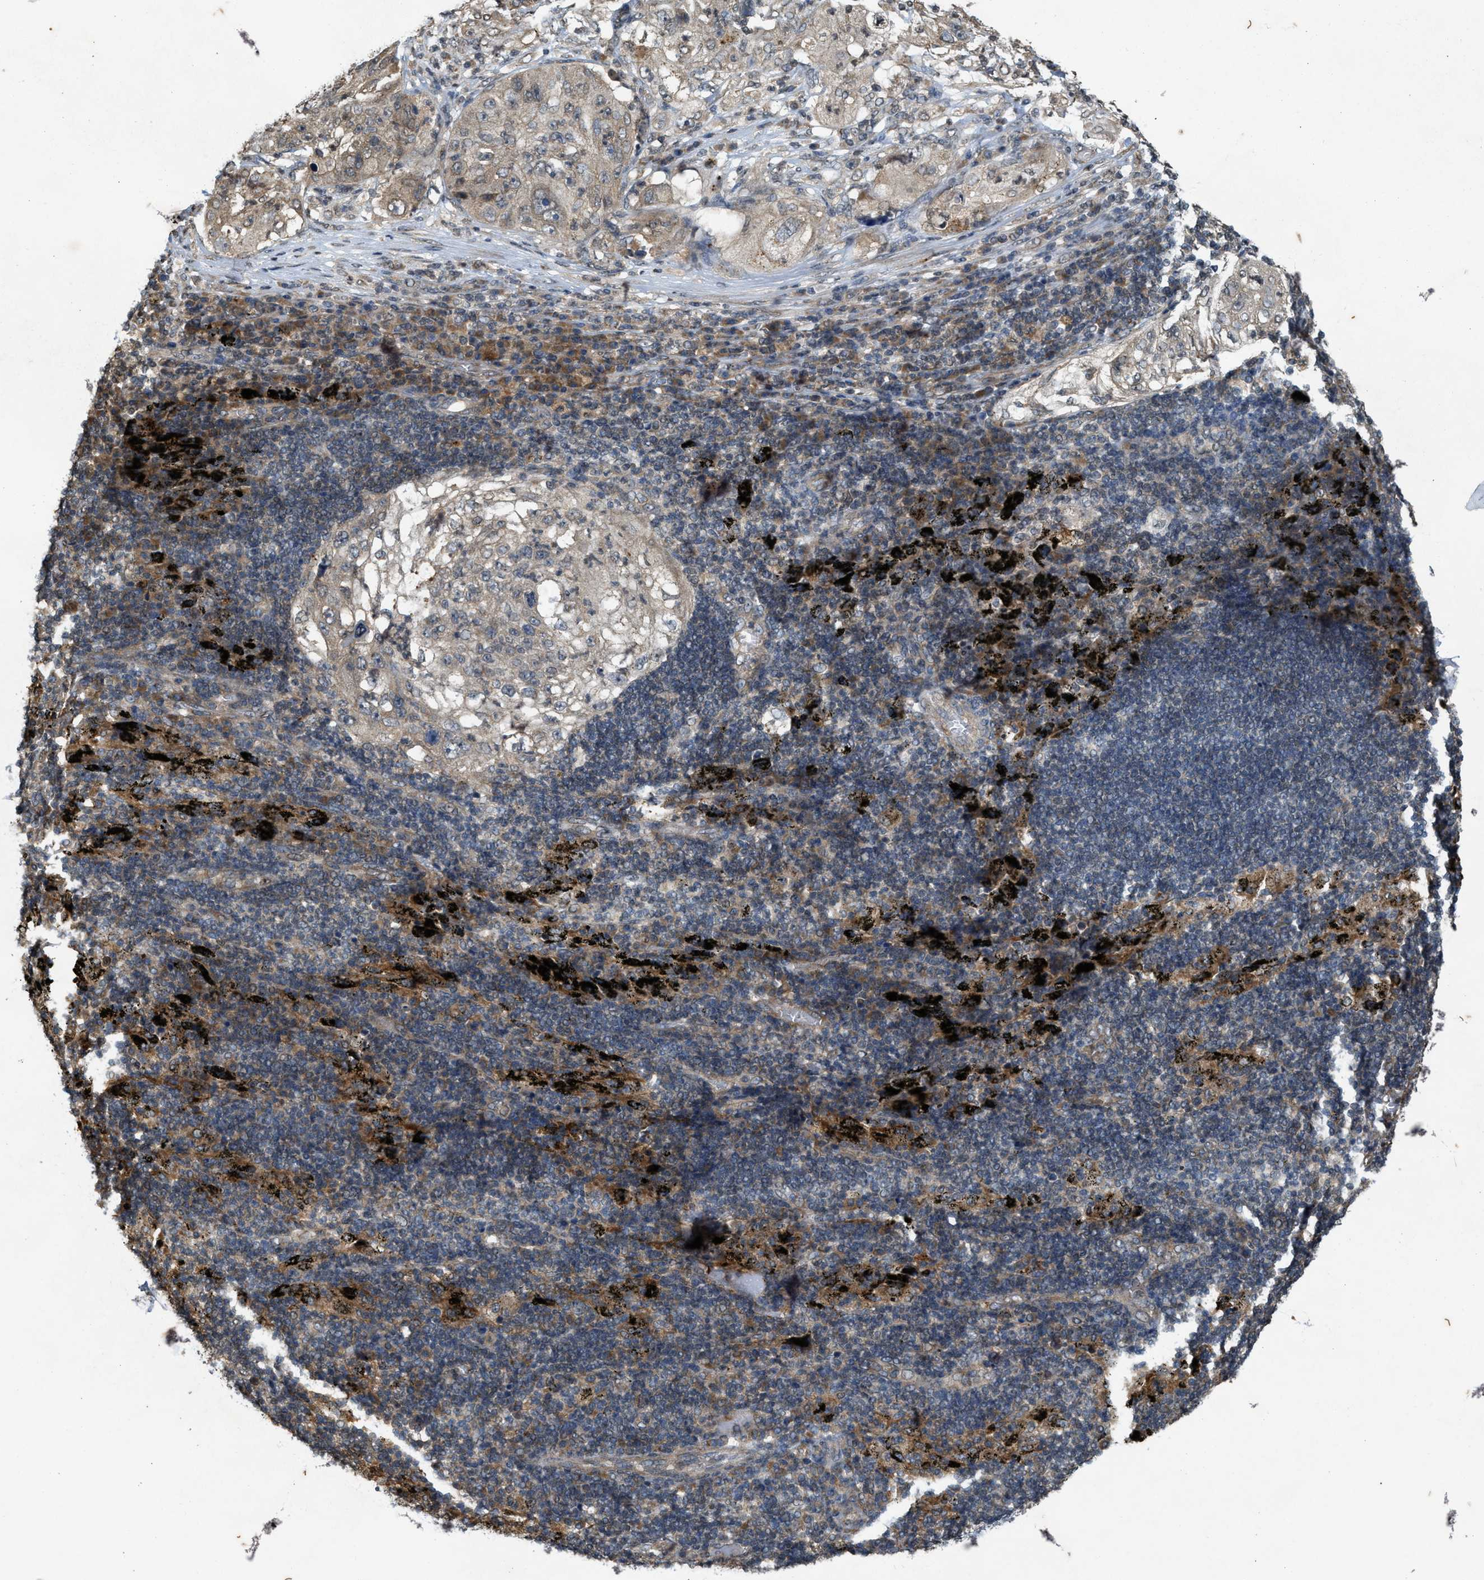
{"staining": {"intensity": "weak", "quantity": ">75%", "location": "cytoplasmic/membranous"}, "tissue": "lung cancer", "cell_type": "Tumor cells", "image_type": "cancer", "snomed": [{"axis": "morphology", "description": "Inflammation, NOS"}, {"axis": "morphology", "description": "Squamous cell carcinoma, NOS"}, {"axis": "topography", "description": "Lymph node"}, {"axis": "topography", "description": "Soft tissue"}, {"axis": "topography", "description": "Lung"}], "caption": "IHC (DAB) staining of lung squamous cell carcinoma shows weak cytoplasmic/membranous protein positivity in about >75% of tumor cells. (brown staining indicates protein expression, while blue staining denotes nuclei).", "gene": "KIF21A", "patient": {"sex": "male", "age": 66}}